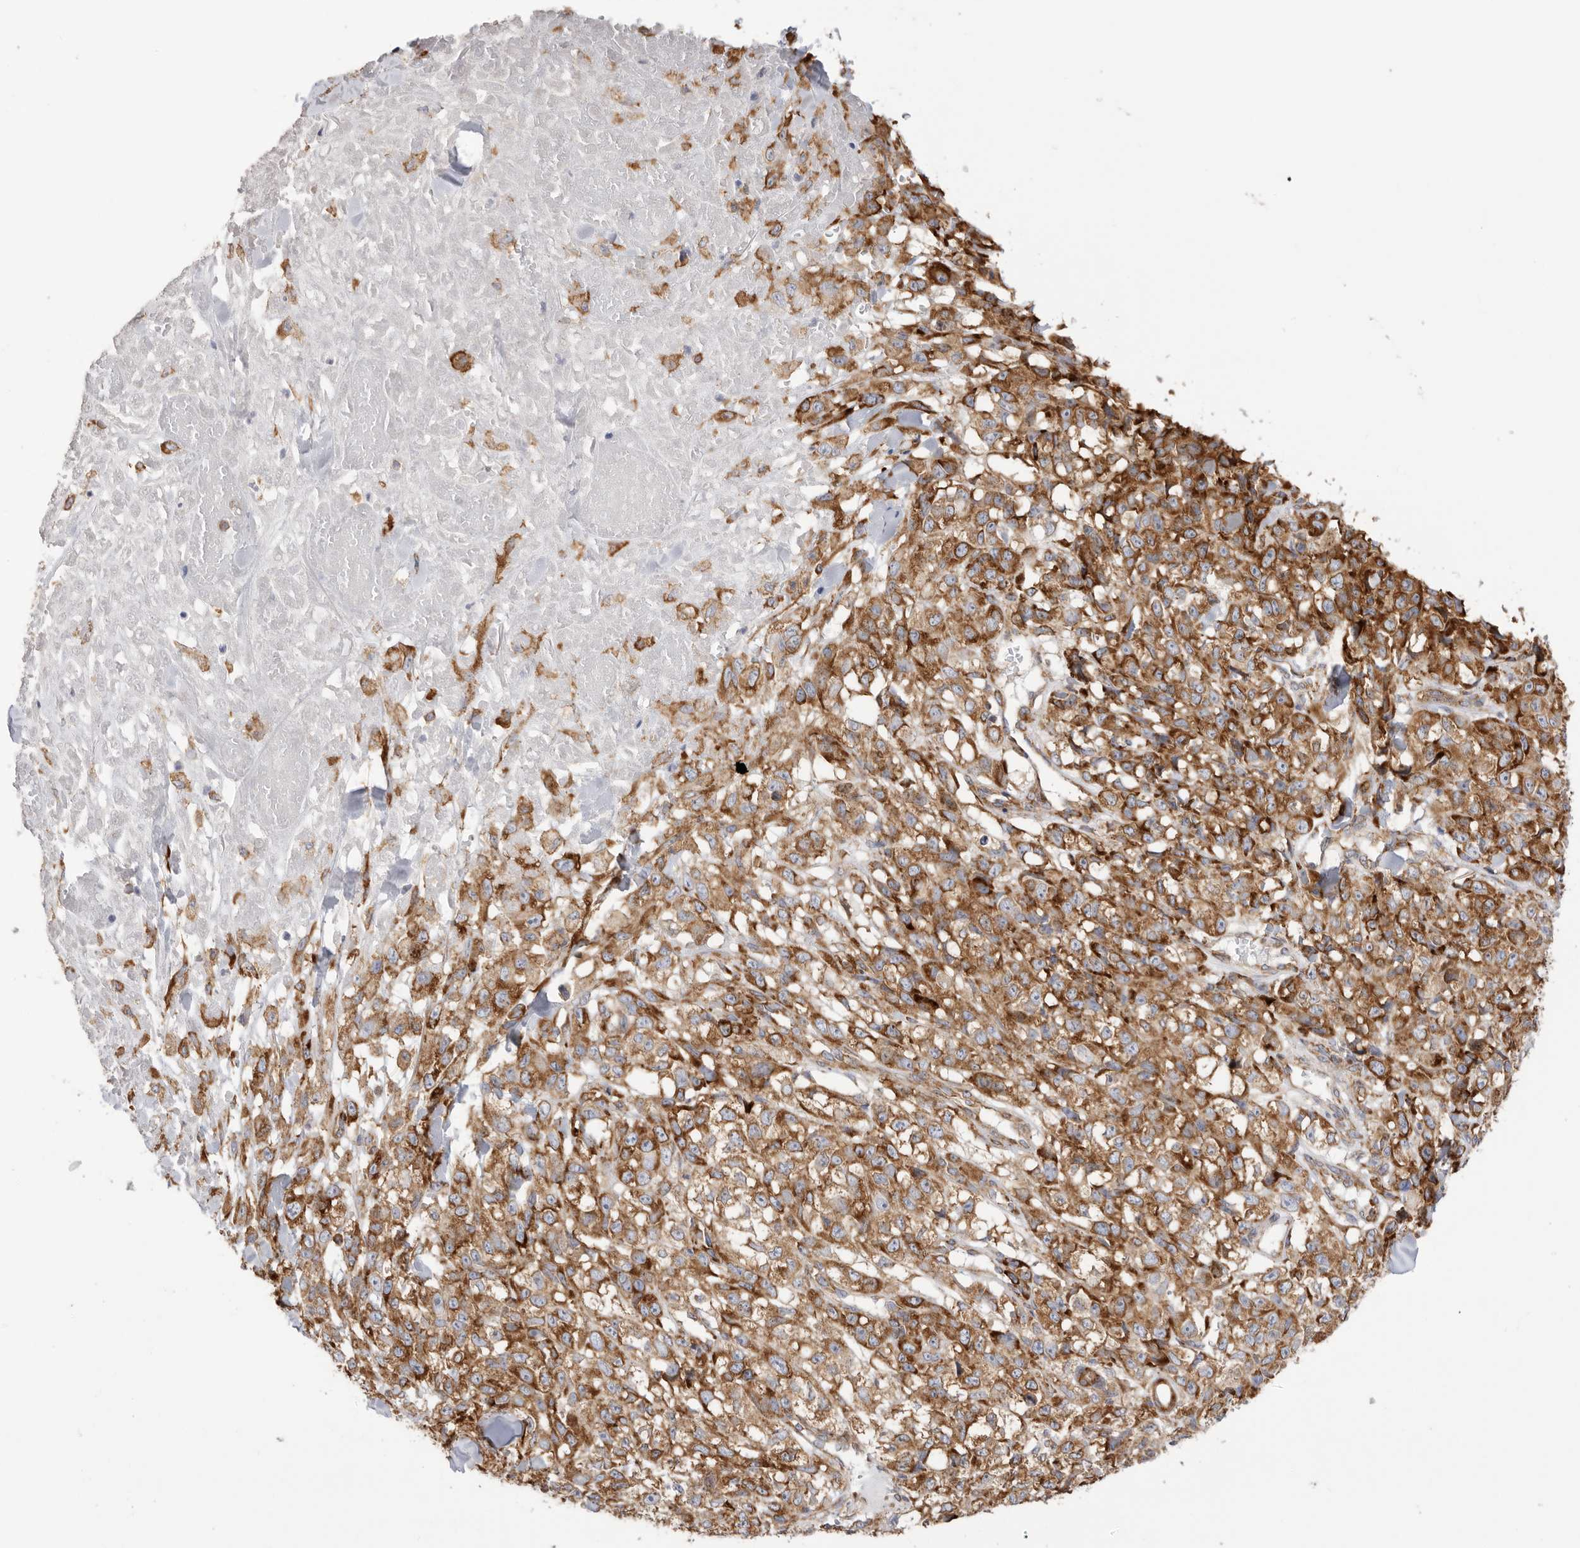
{"staining": {"intensity": "strong", "quantity": ">75%", "location": "cytoplasmic/membranous"}, "tissue": "melanoma", "cell_type": "Tumor cells", "image_type": "cancer", "snomed": [{"axis": "morphology", "description": "Malignant melanoma, Metastatic site"}, {"axis": "topography", "description": "Skin"}], "caption": "DAB immunohistochemical staining of human melanoma exhibits strong cytoplasmic/membranous protein positivity in about >75% of tumor cells.", "gene": "SERBP1", "patient": {"sex": "female", "age": 72}}